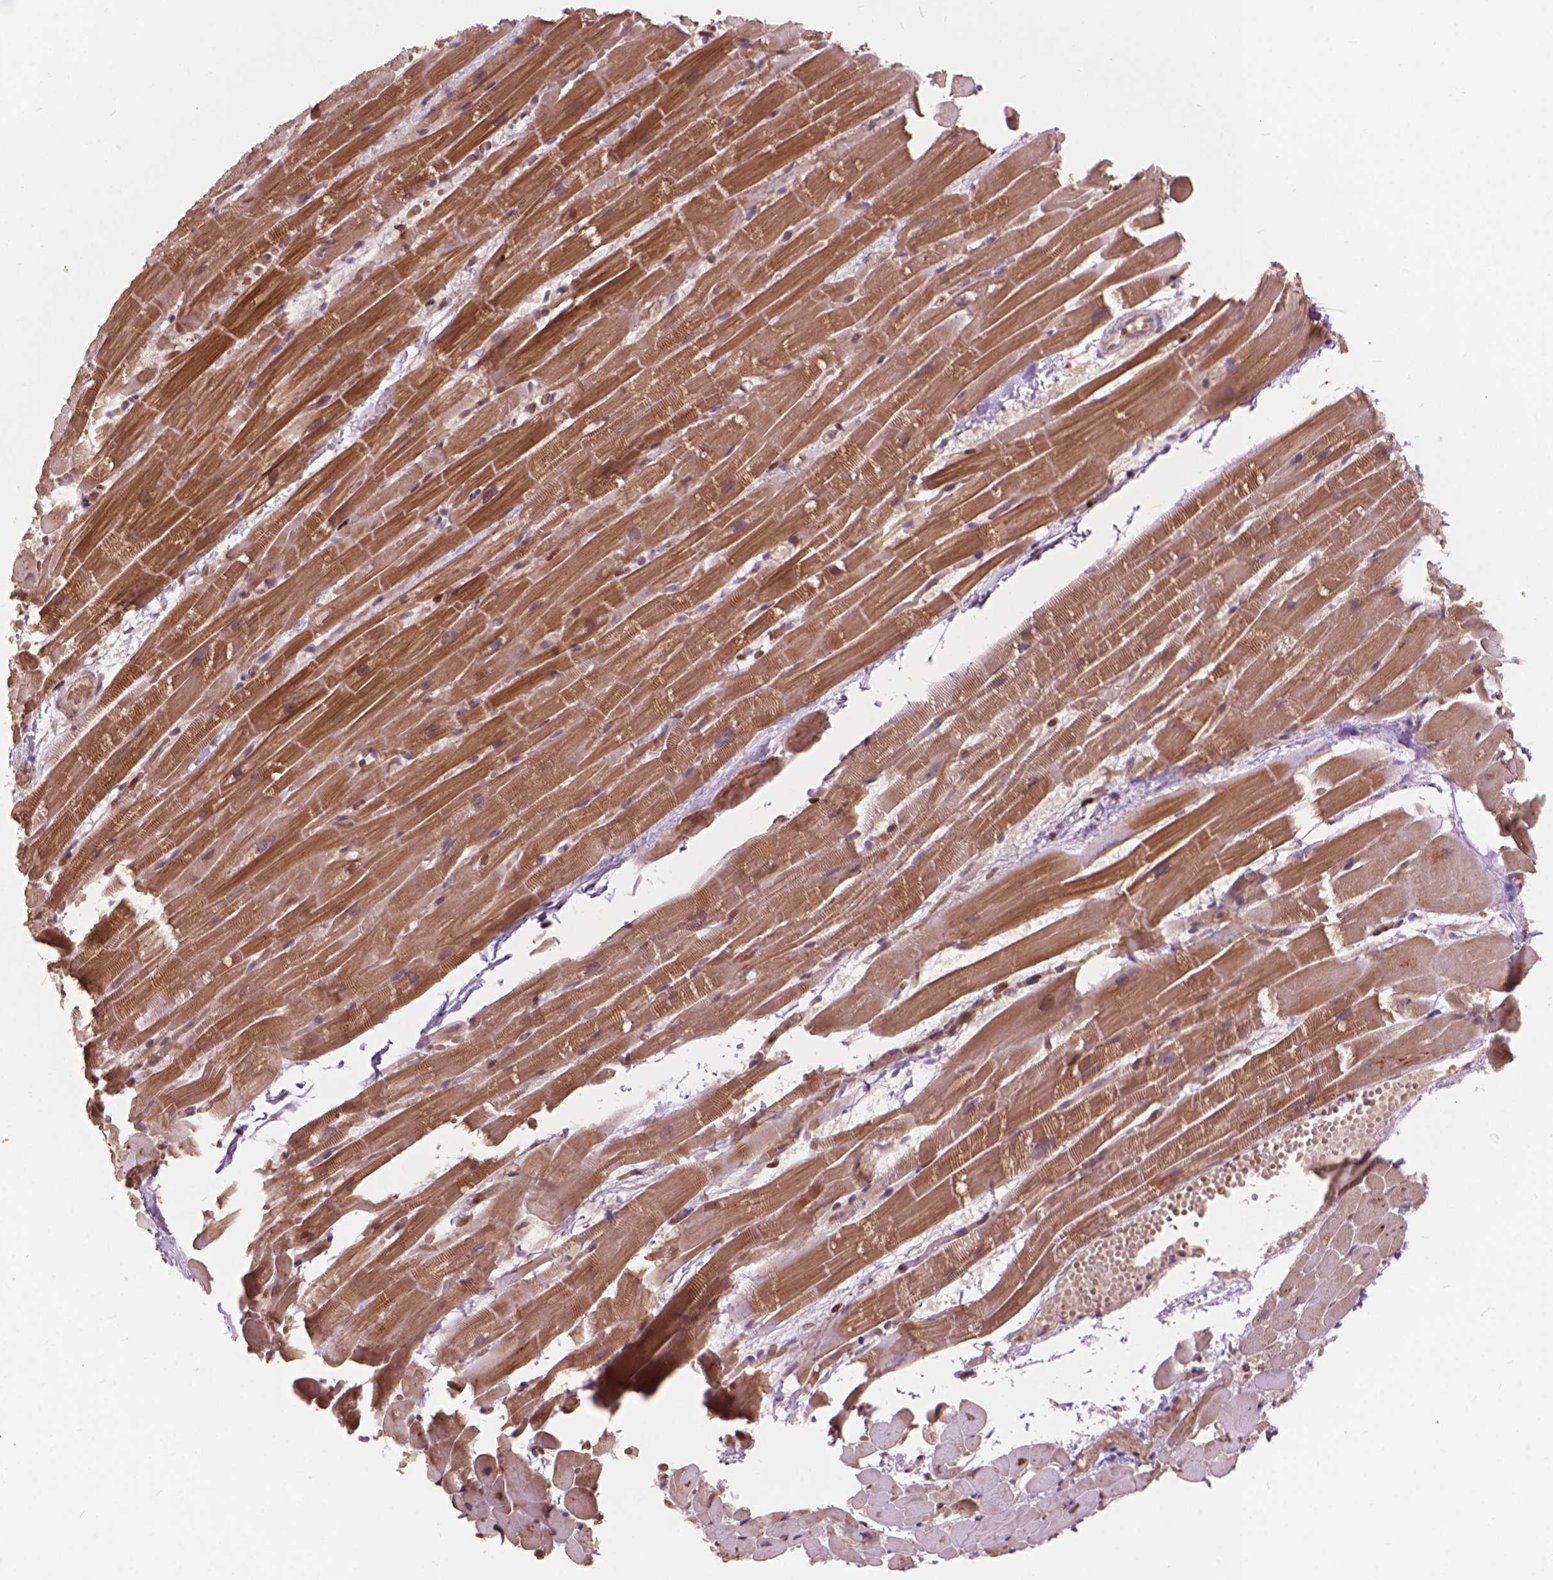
{"staining": {"intensity": "moderate", "quantity": ">75%", "location": "cytoplasmic/membranous,nuclear"}, "tissue": "heart muscle", "cell_type": "Cardiomyocytes", "image_type": "normal", "snomed": [{"axis": "morphology", "description": "Normal tissue, NOS"}, {"axis": "topography", "description": "Heart"}], "caption": "Heart muscle stained for a protein shows moderate cytoplasmic/membranous,nuclear positivity in cardiomyocytes. (IHC, brightfield microscopy, high magnification).", "gene": "ANP32A", "patient": {"sex": "male", "age": 37}}